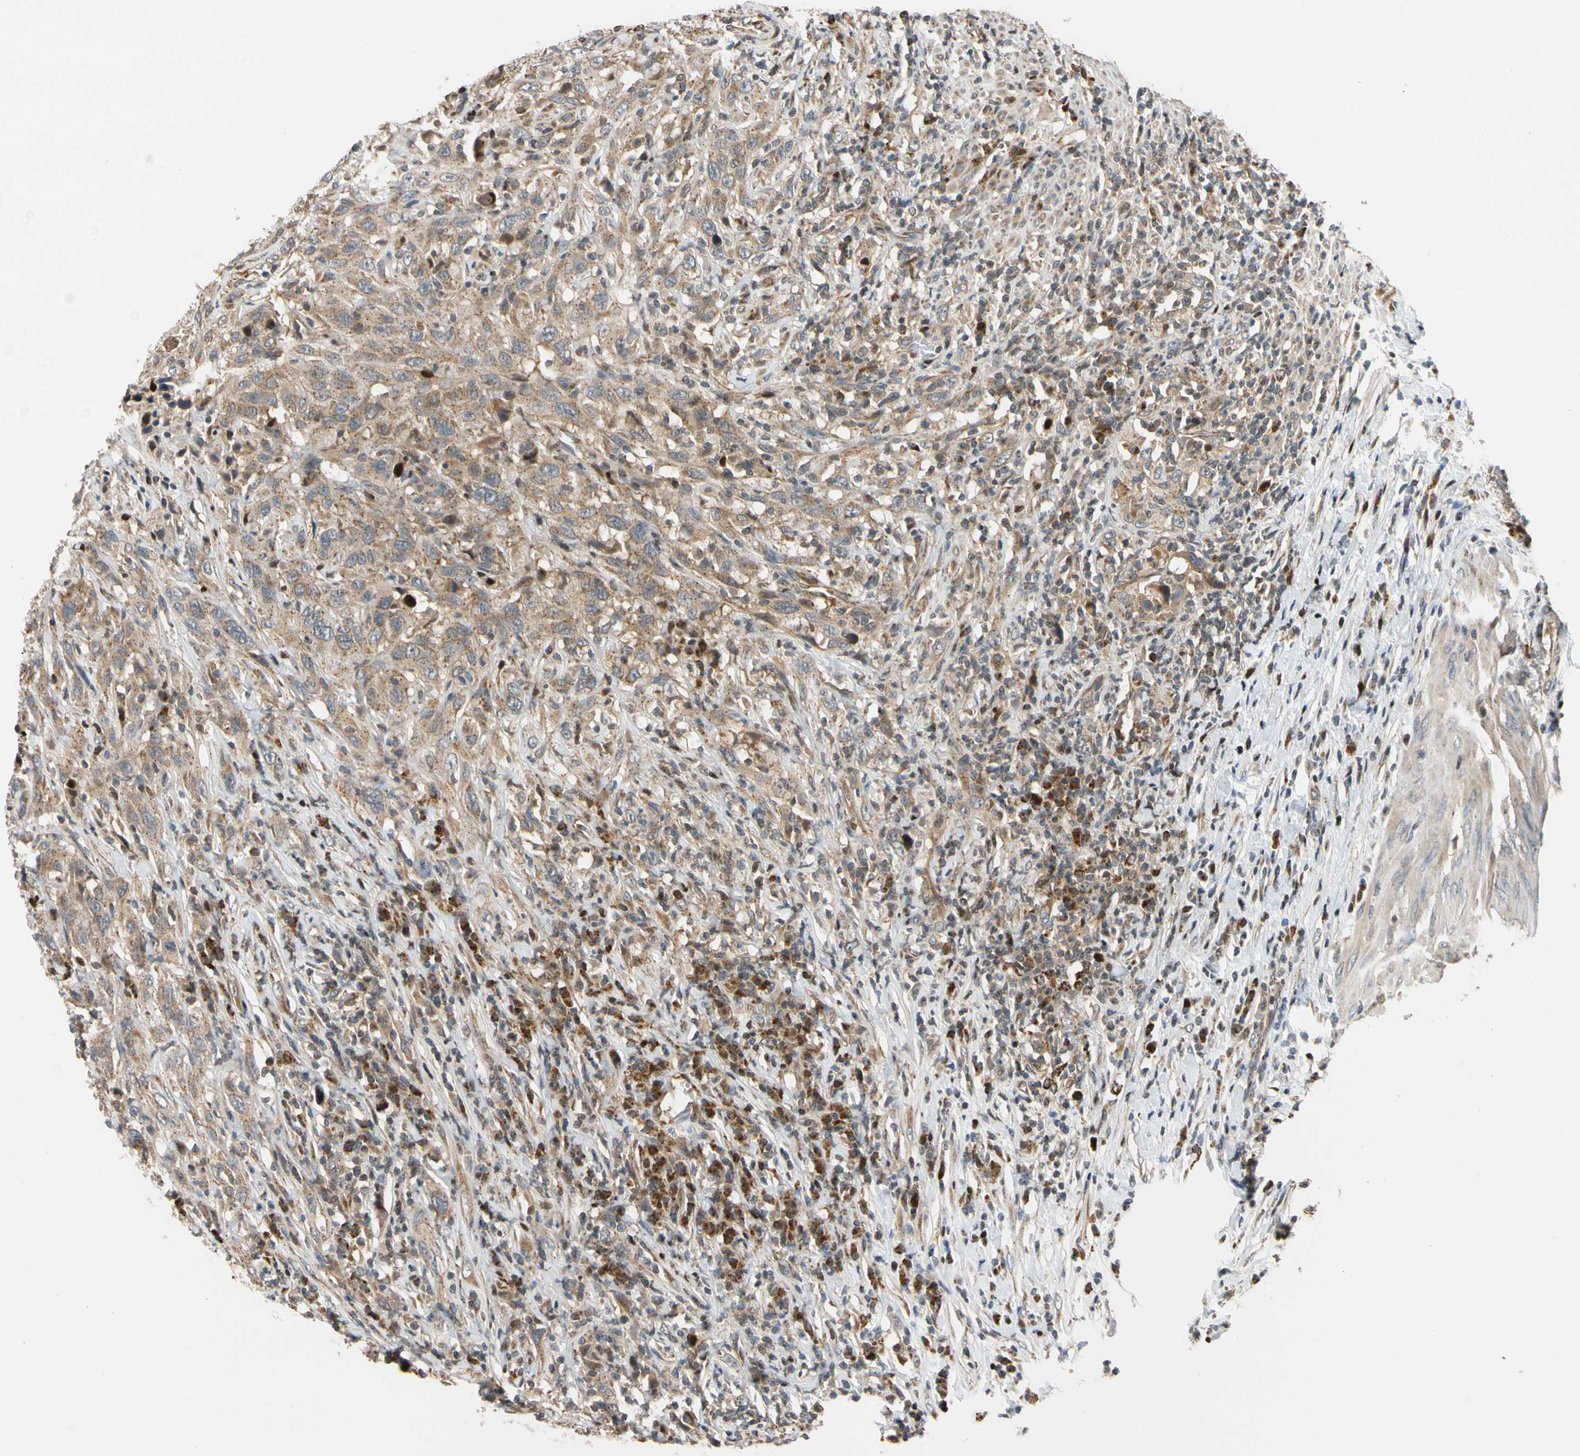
{"staining": {"intensity": "moderate", "quantity": "25%-75%", "location": "cytoplasmic/membranous"}, "tissue": "urothelial cancer", "cell_type": "Tumor cells", "image_type": "cancer", "snomed": [{"axis": "morphology", "description": "Urothelial carcinoma, High grade"}, {"axis": "topography", "description": "Urinary bladder"}], "caption": "Urothelial cancer tissue shows moderate cytoplasmic/membranous staining in about 25%-75% of tumor cells (brown staining indicates protein expression, while blue staining denotes nuclei).", "gene": "IP6K2", "patient": {"sex": "male", "age": 61}}